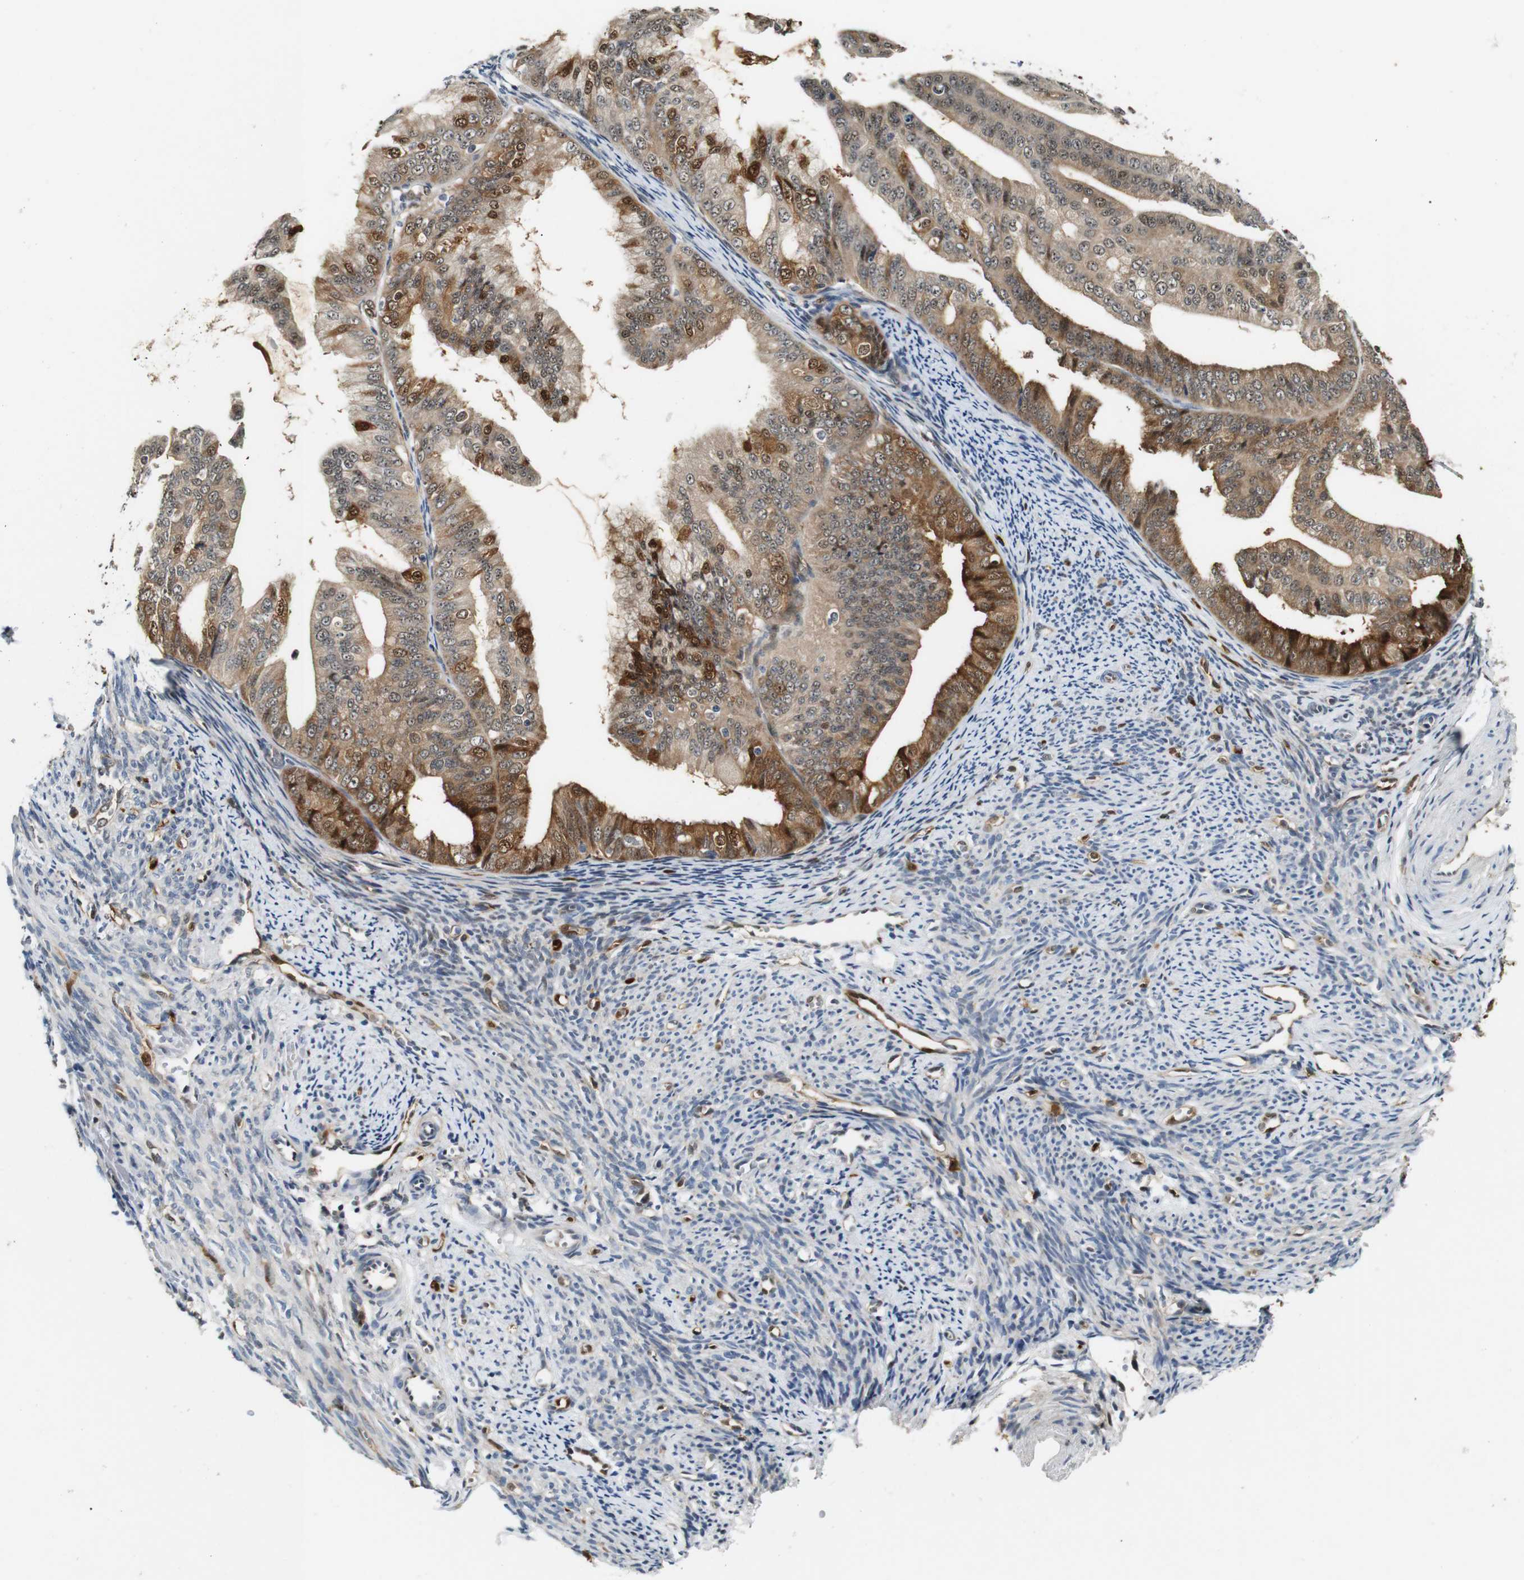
{"staining": {"intensity": "moderate", "quantity": ">75%", "location": "cytoplasmic/membranous,nuclear"}, "tissue": "endometrial cancer", "cell_type": "Tumor cells", "image_type": "cancer", "snomed": [{"axis": "morphology", "description": "Adenocarcinoma, NOS"}, {"axis": "topography", "description": "Endometrium"}], "caption": "A high-resolution image shows immunohistochemistry staining of endometrial cancer, which demonstrates moderate cytoplasmic/membranous and nuclear staining in approximately >75% of tumor cells. The staining was performed using DAB, with brown indicating positive protein expression. Nuclei are stained blue with hematoxylin.", "gene": "LXN", "patient": {"sex": "female", "age": 63}}